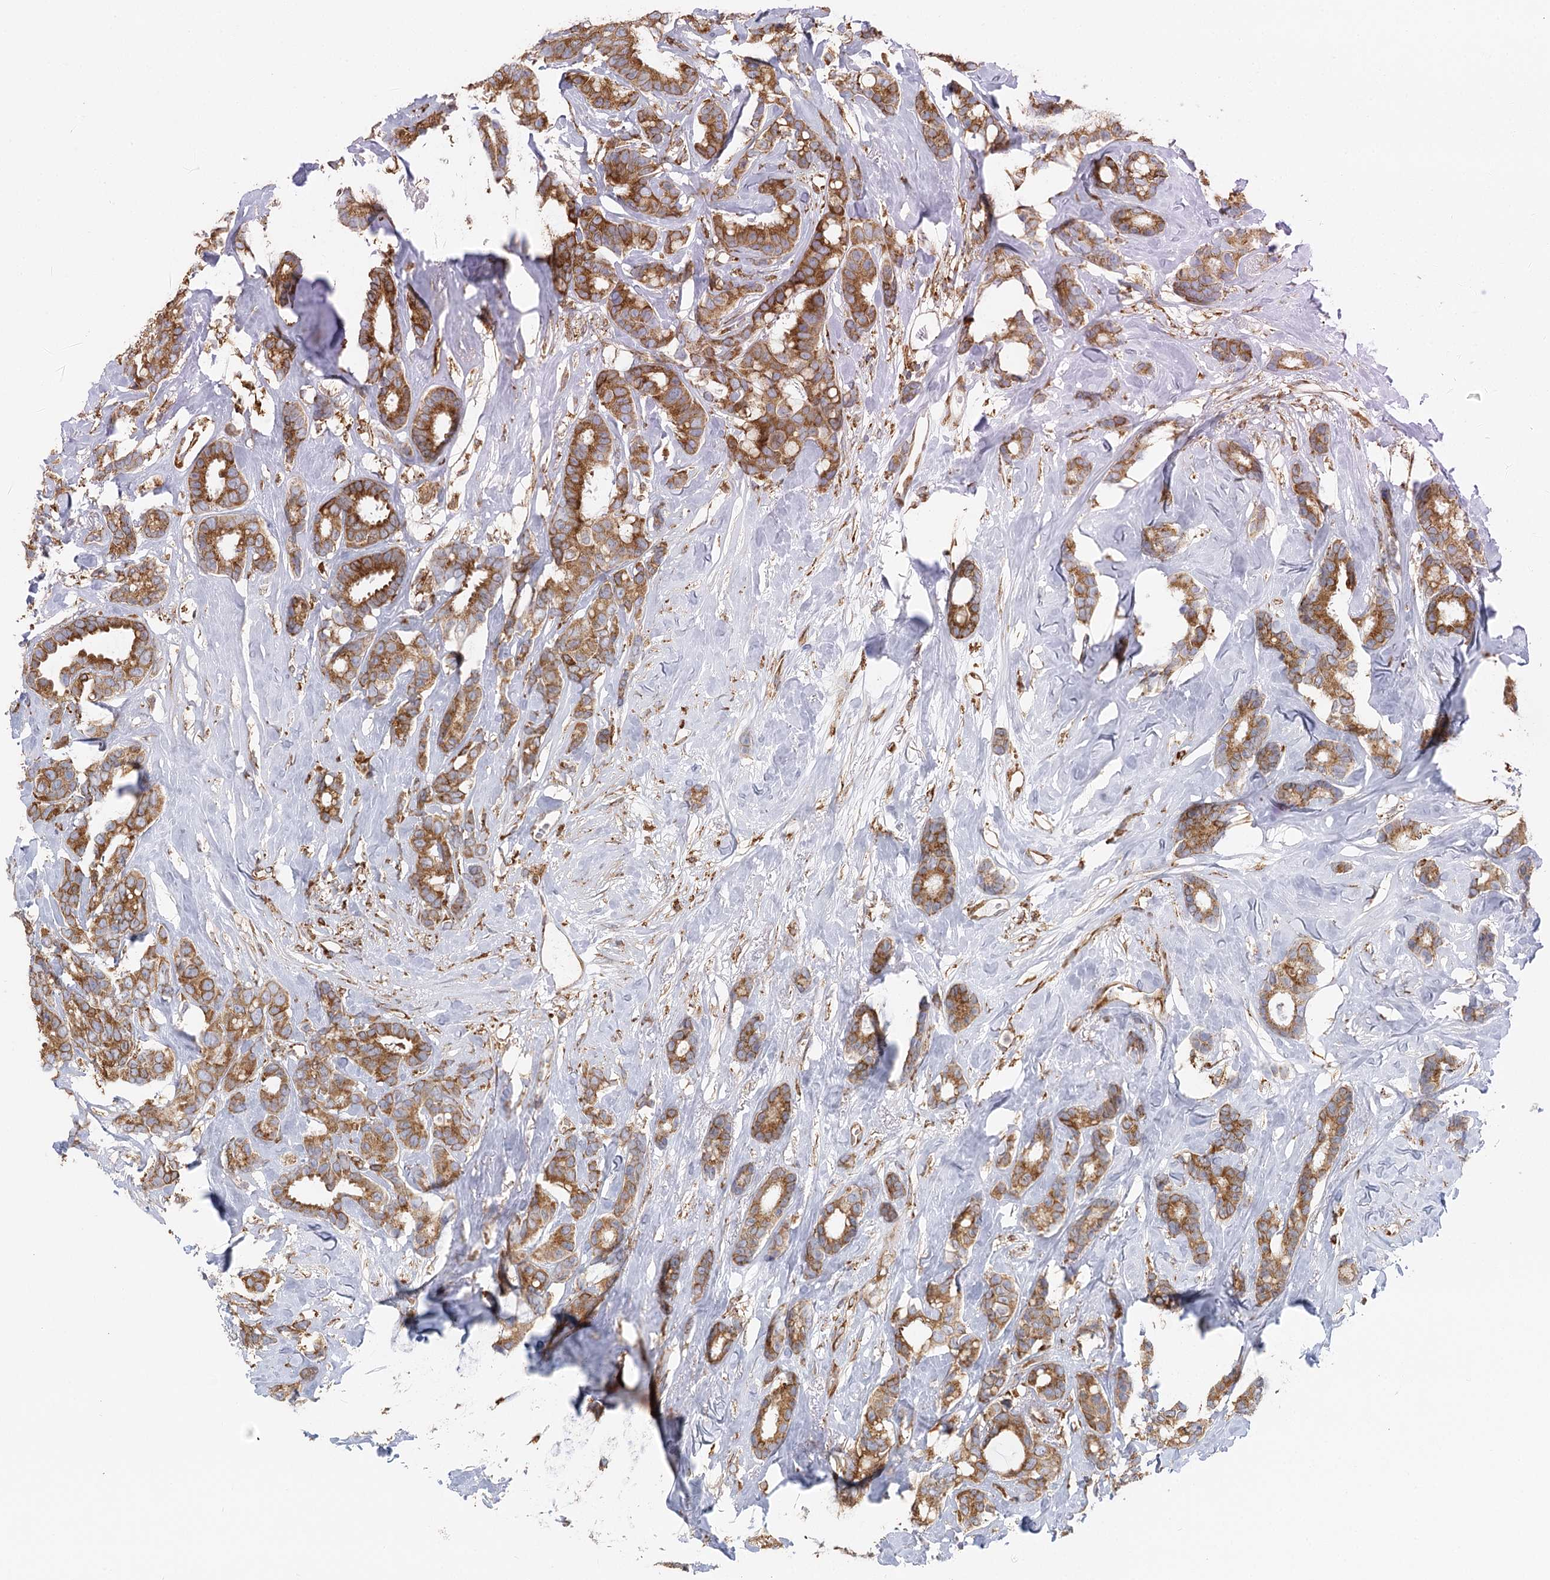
{"staining": {"intensity": "moderate", "quantity": ">75%", "location": "cytoplasmic/membranous"}, "tissue": "breast cancer", "cell_type": "Tumor cells", "image_type": "cancer", "snomed": [{"axis": "morphology", "description": "Duct carcinoma"}, {"axis": "topography", "description": "Breast"}], "caption": "An image of human breast infiltrating ductal carcinoma stained for a protein shows moderate cytoplasmic/membranous brown staining in tumor cells. (DAB IHC with brightfield microscopy, high magnification).", "gene": "TAS1R1", "patient": {"sex": "female", "age": 87}}